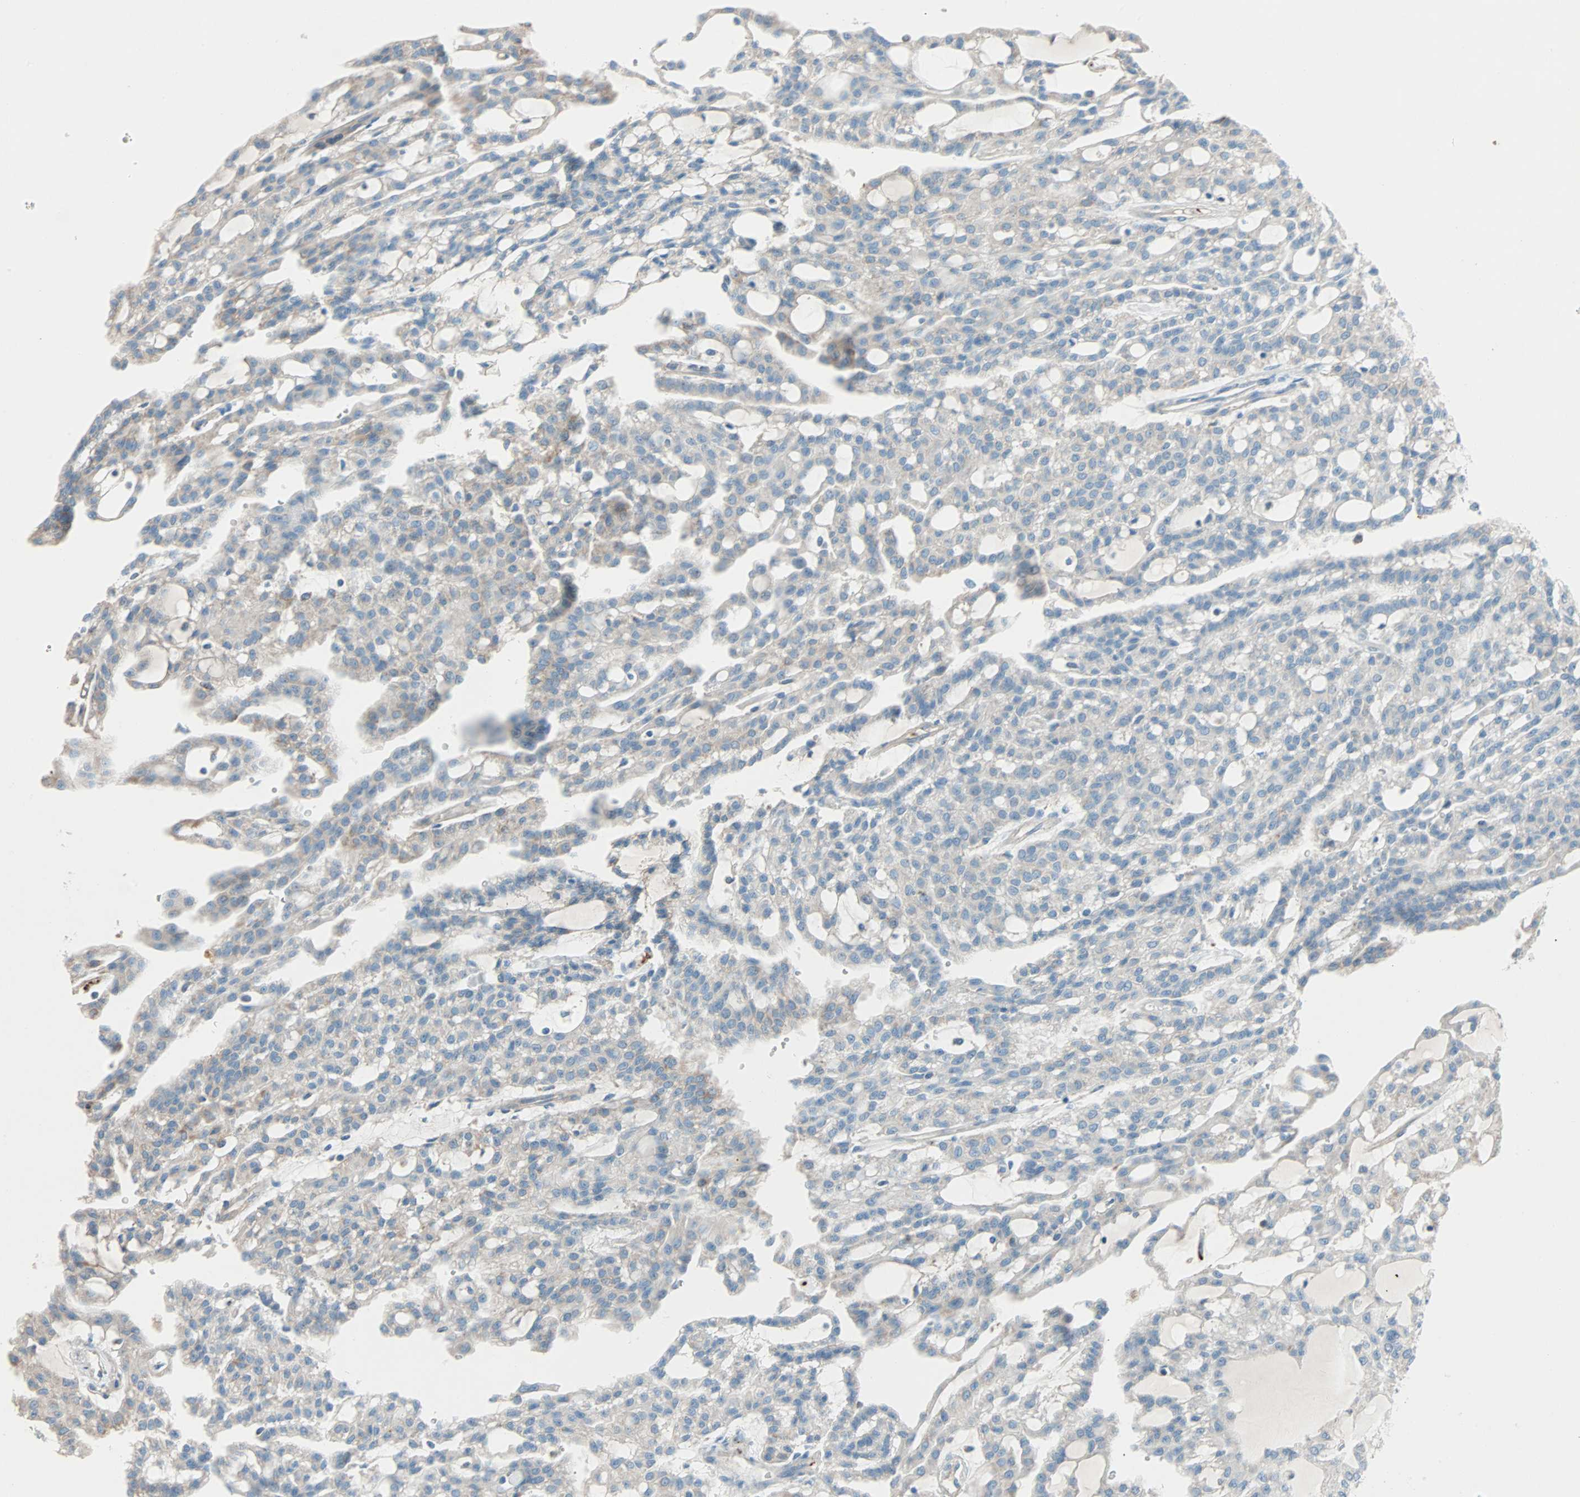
{"staining": {"intensity": "weak", "quantity": ">75%", "location": "cytoplasmic/membranous"}, "tissue": "renal cancer", "cell_type": "Tumor cells", "image_type": "cancer", "snomed": [{"axis": "morphology", "description": "Adenocarcinoma, NOS"}, {"axis": "topography", "description": "Kidney"}], "caption": "Human renal adenocarcinoma stained with a protein marker reveals weak staining in tumor cells.", "gene": "LY6G6F", "patient": {"sex": "male", "age": 63}}